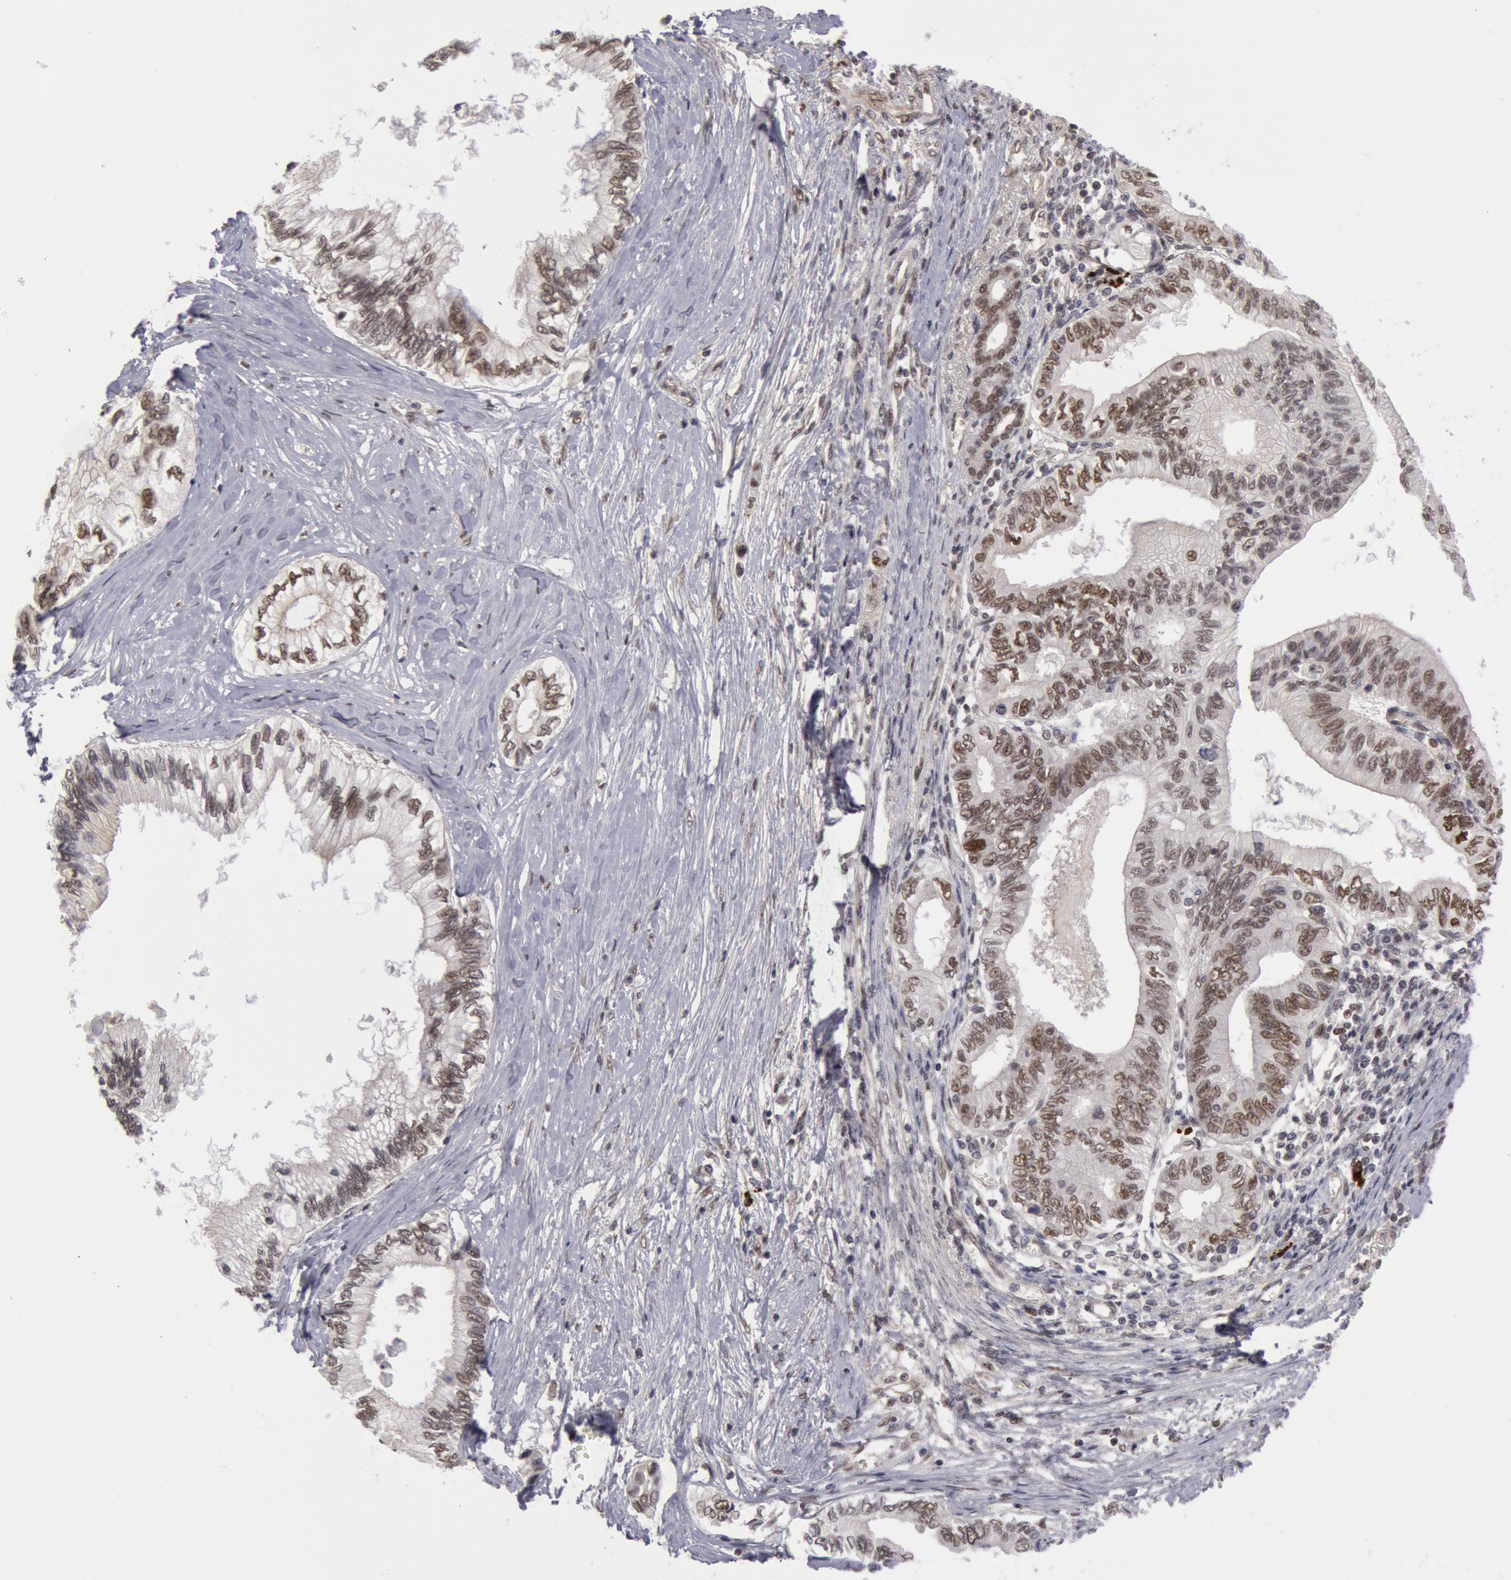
{"staining": {"intensity": "weak", "quantity": "<25%", "location": "nuclear"}, "tissue": "pancreatic cancer", "cell_type": "Tumor cells", "image_type": "cancer", "snomed": [{"axis": "morphology", "description": "Adenocarcinoma, NOS"}, {"axis": "topography", "description": "Pancreas"}], "caption": "An immunohistochemistry (IHC) histopathology image of pancreatic adenocarcinoma is shown. There is no staining in tumor cells of pancreatic adenocarcinoma. (Brightfield microscopy of DAB (3,3'-diaminobenzidine) IHC at high magnification).", "gene": "PPP4R3B", "patient": {"sex": "female", "age": 66}}